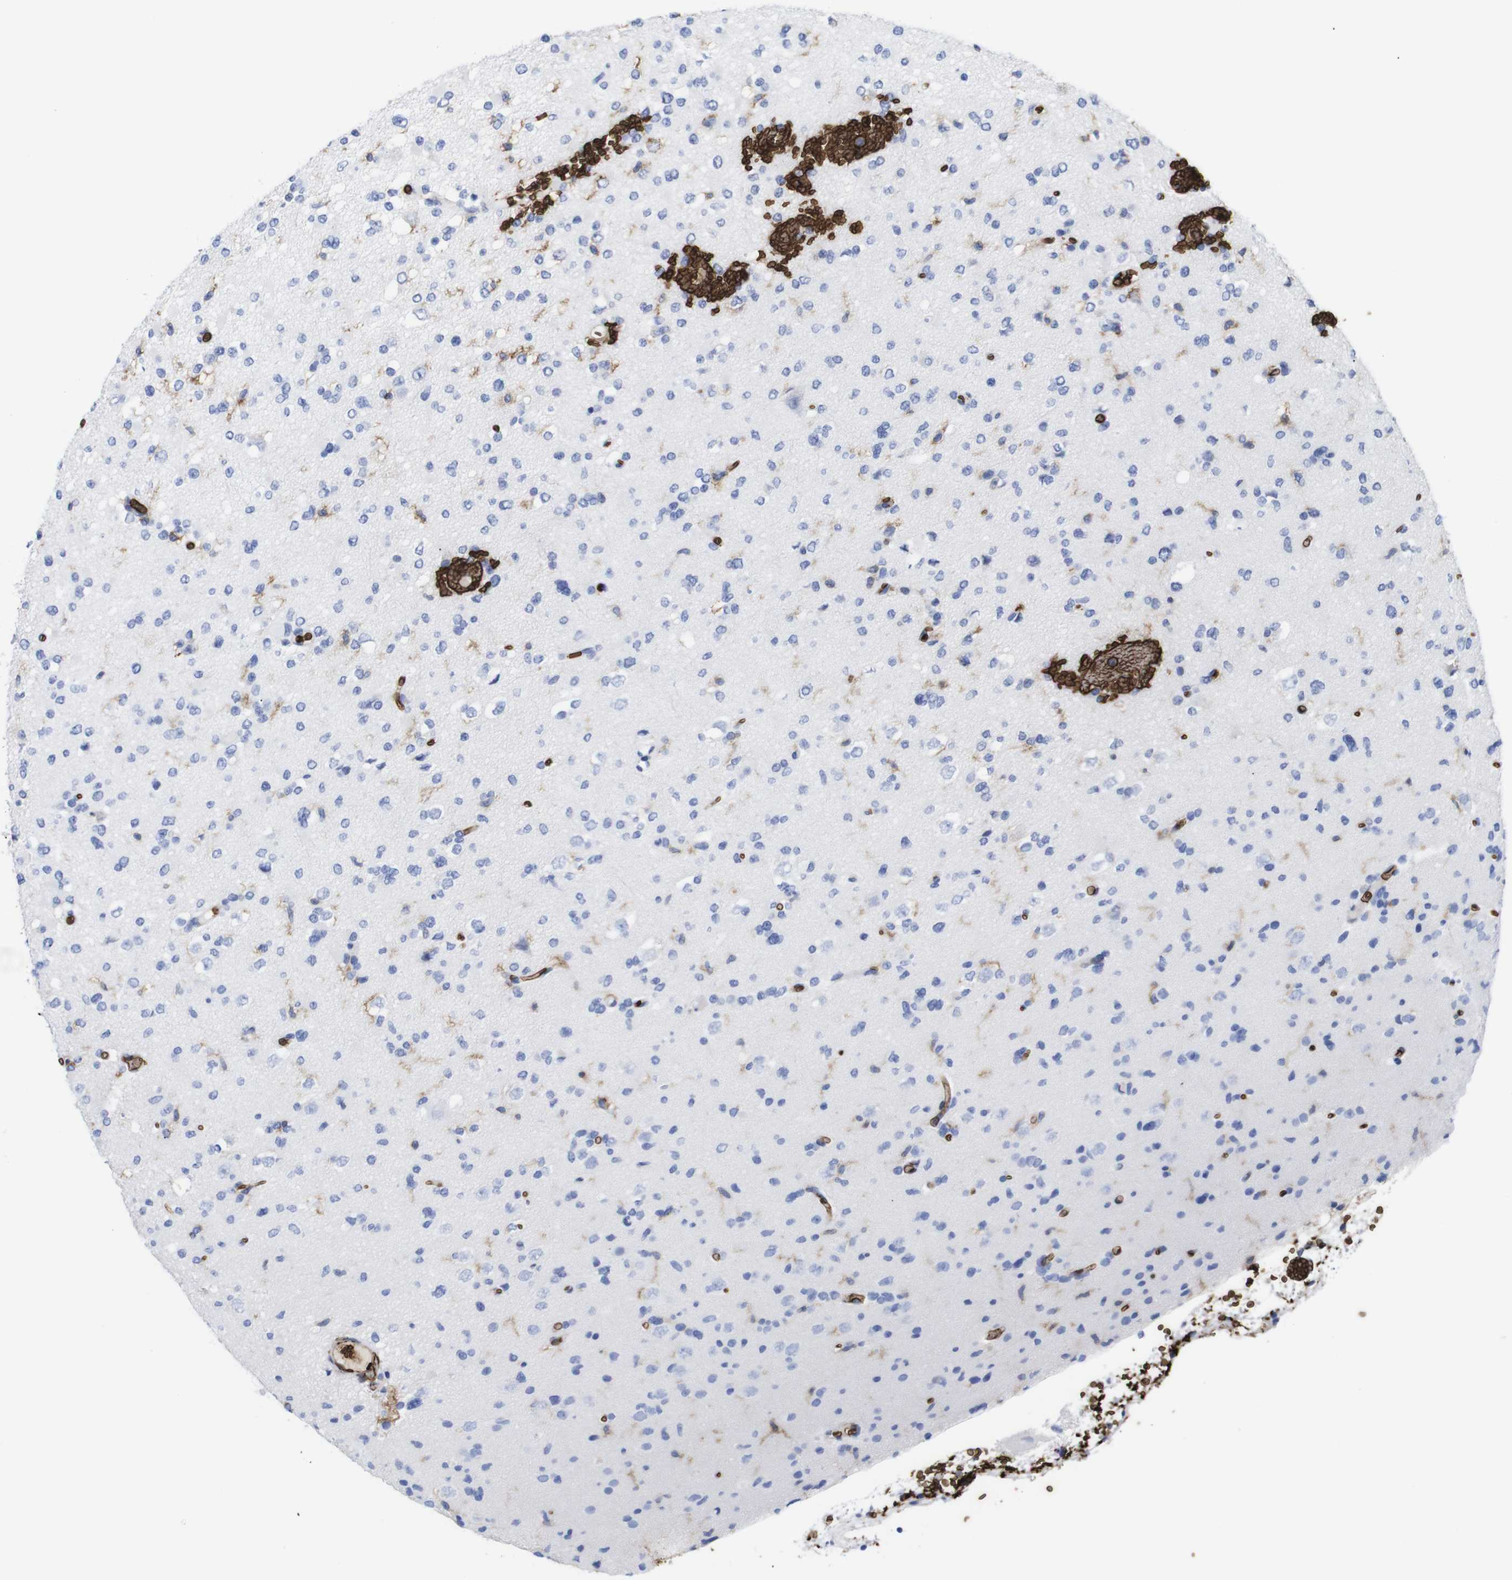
{"staining": {"intensity": "negative", "quantity": "none", "location": "none"}, "tissue": "glioma", "cell_type": "Tumor cells", "image_type": "cancer", "snomed": [{"axis": "morphology", "description": "Glioma, malignant, Low grade"}, {"axis": "topography", "description": "Brain"}], "caption": "Histopathology image shows no significant protein positivity in tumor cells of low-grade glioma (malignant).", "gene": "S1PR2", "patient": {"sex": "female", "age": 22}}